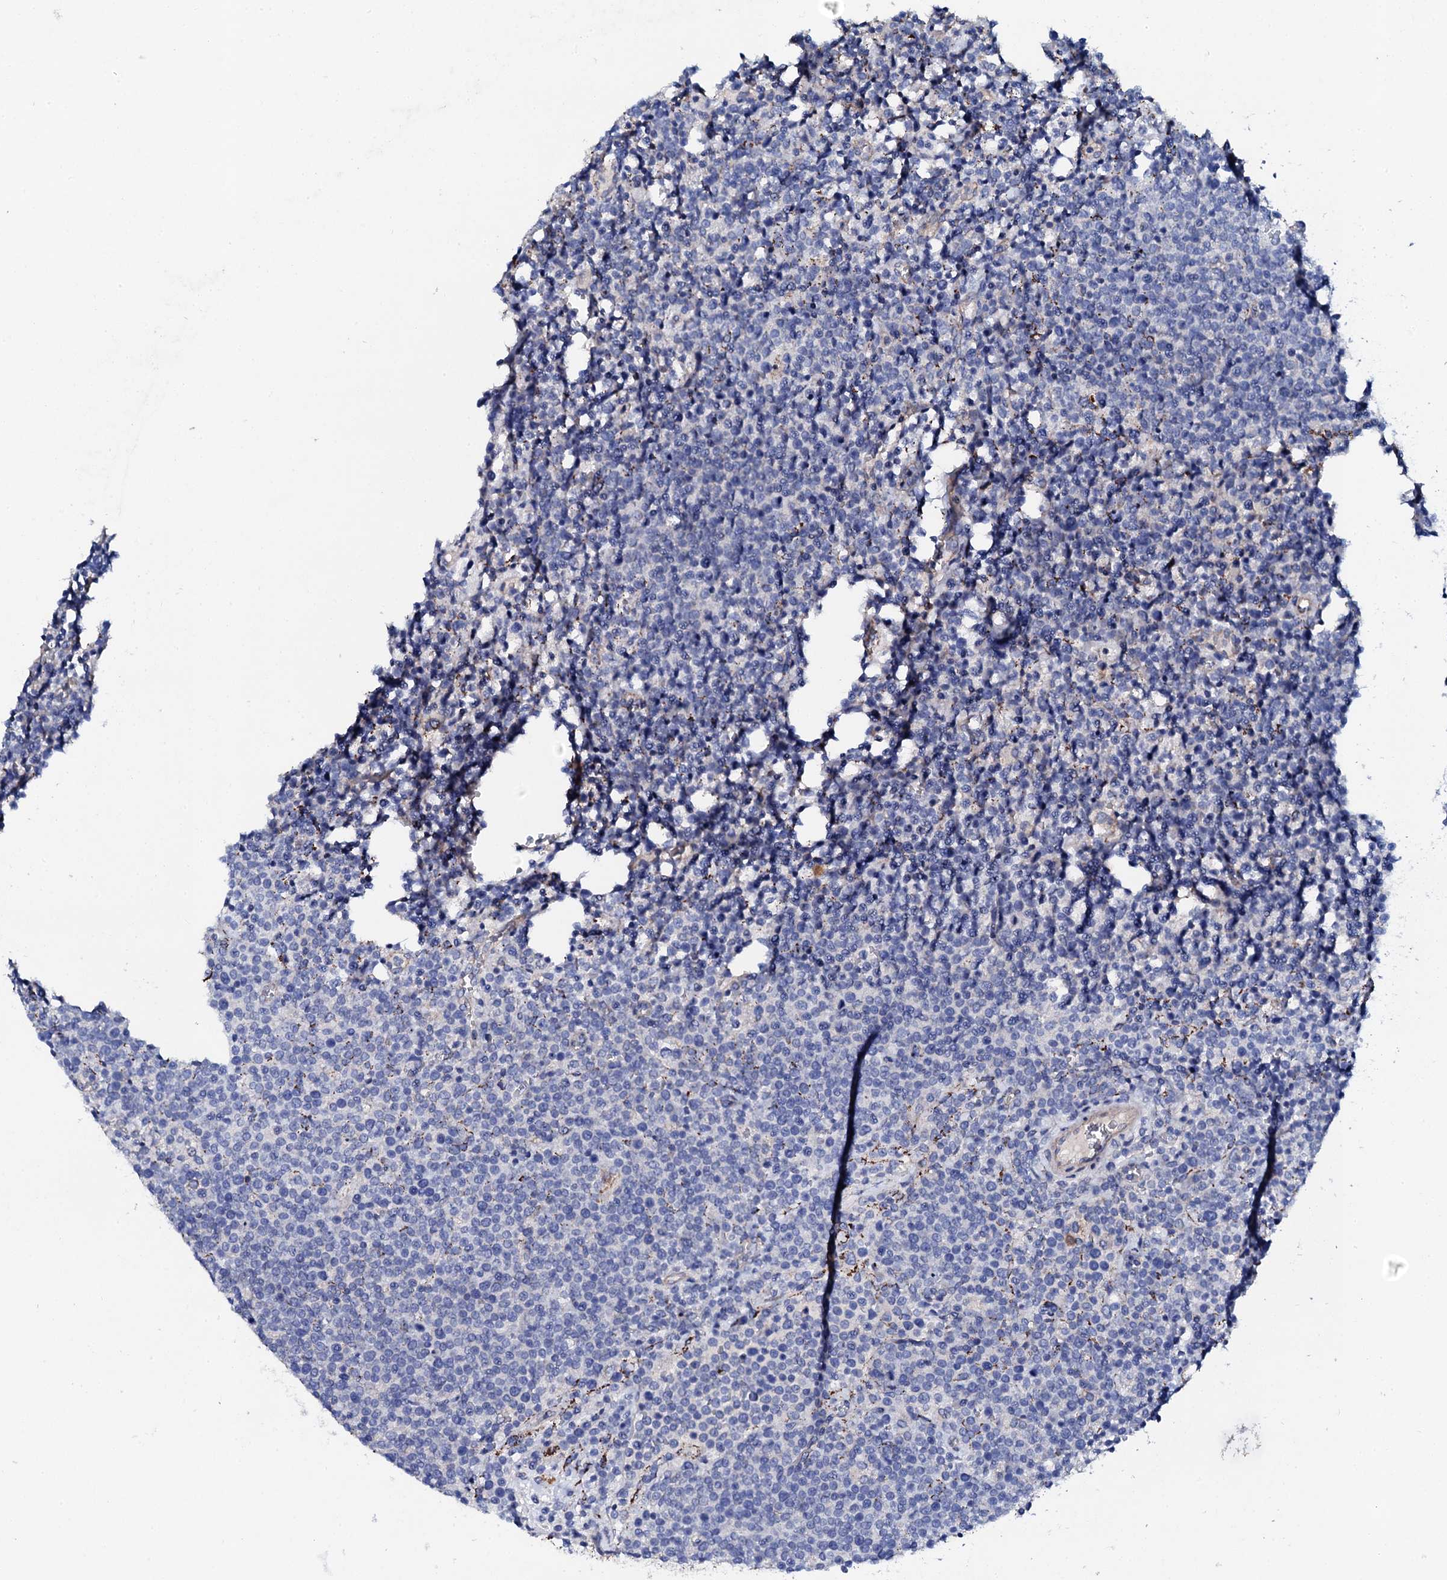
{"staining": {"intensity": "negative", "quantity": "none", "location": "none"}, "tissue": "lymphoma", "cell_type": "Tumor cells", "image_type": "cancer", "snomed": [{"axis": "morphology", "description": "Malignant lymphoma, non-Hodgkin's type, High grade"}, {"axis": "topography", "description": "Lymph node"}], "caption": "This image is of malignant lymphoma, non-Hodgkin's type (high-grade) stained with immunohistochemistry (IHC) to label a protein in brown with the nuclei are counter-stained blue. There is no staining in tumor cells.", "gene": "KLHL32", "patient": {"sex": "male", "age": 61}}